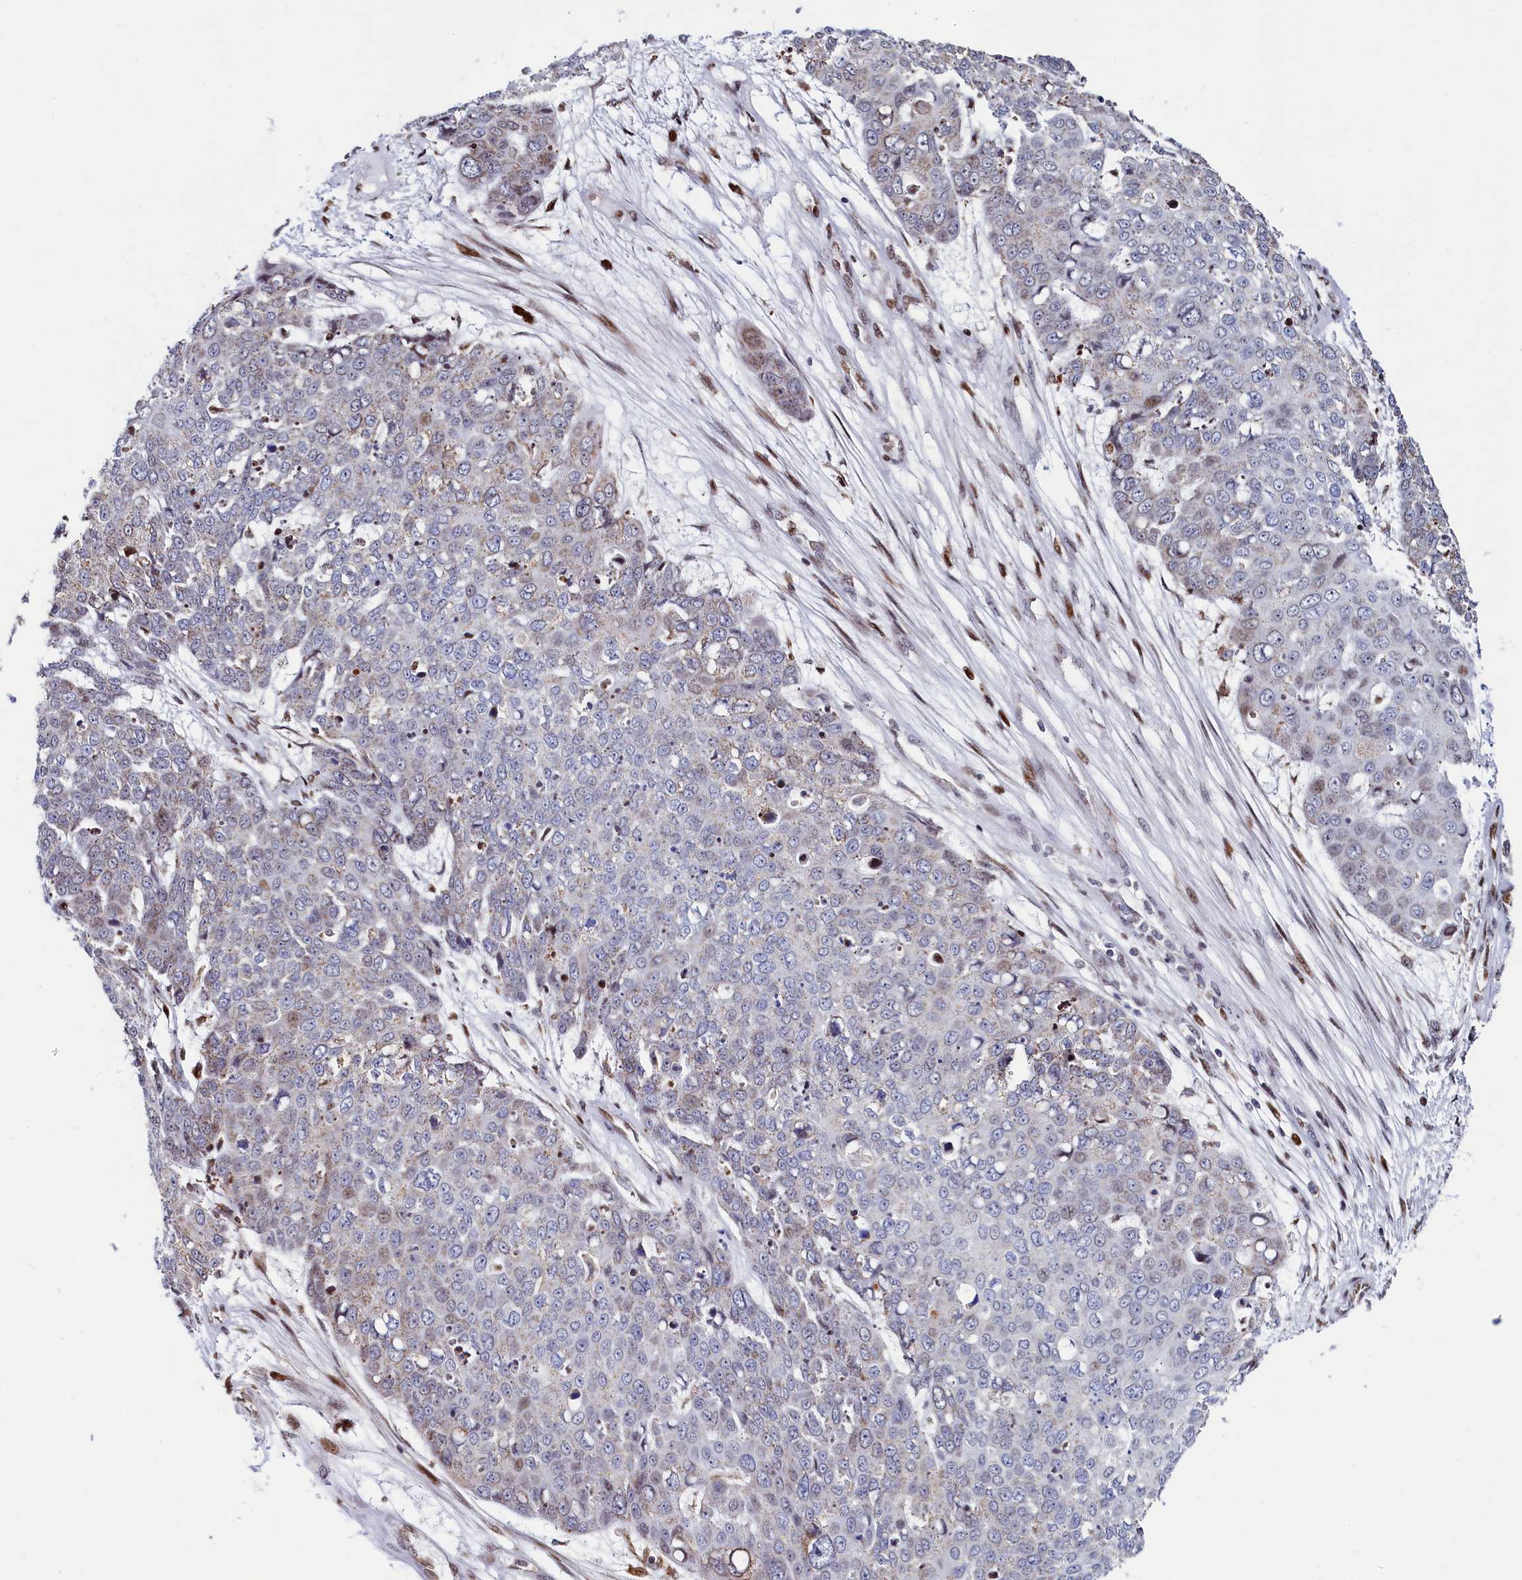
{"staining": {"intensity": "weak", "quantity": "<25%", "location": "cytoplasmic/membranous"}, "tissue": "skin cancer", "cell_type": "Tumor cells", "image_type": "cancer", "snomed": [{"axis": "morphology", "description": "Squamous cell carcinoma, NOS"}, {"axis": "topography", "description": "Skin"}], "caption": "This photomicrograph is of skin squamous cell carcinoma stained with immunohistochemistry (IHC) to label a protein in brown with the nuclei are counter-stained blue. There is no expression in tumor cells.", "gene": "HDGFL3", "patient": {"sex": "male", "age": 71}}